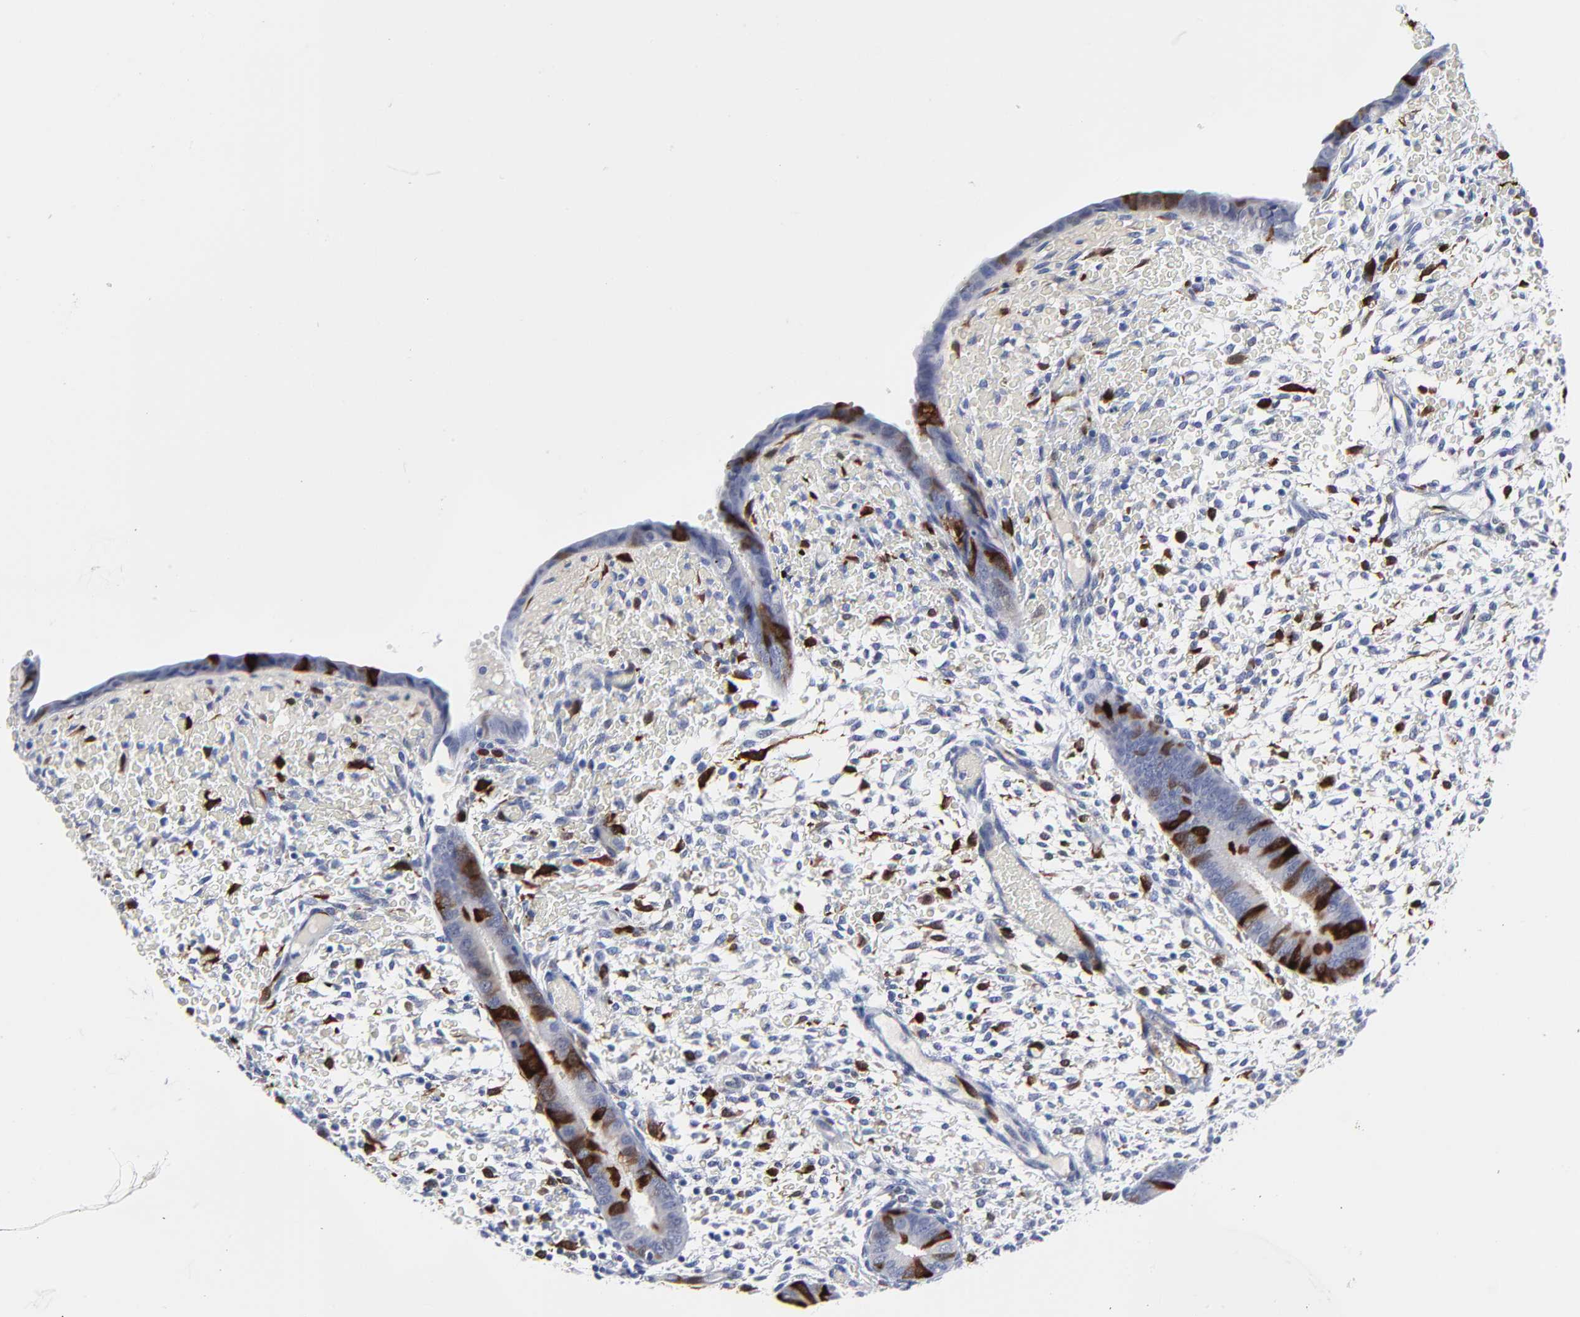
{"staining": {"intensity": "strong", "quantity": "<25%", "location": "cytoplasmic/membranous,nuclear"}, "tissue": "endometrium", "cell_type": "Cells in endometrial stroma", "image_type": "normal", "snomed": [{"axis": "morphology", "description": "Normal tissue, NOS"}, {"axis": "topography", "description": "Endometrium"}], "caption": "A medium amount of strong cytoplasmic/membranous,nuclear staining is seen in approximately <25% of cells in endometrial stroma in unremarkable endometrium.", "gene": "CDK1", "patient": {"sex": "female", "age": 42}}